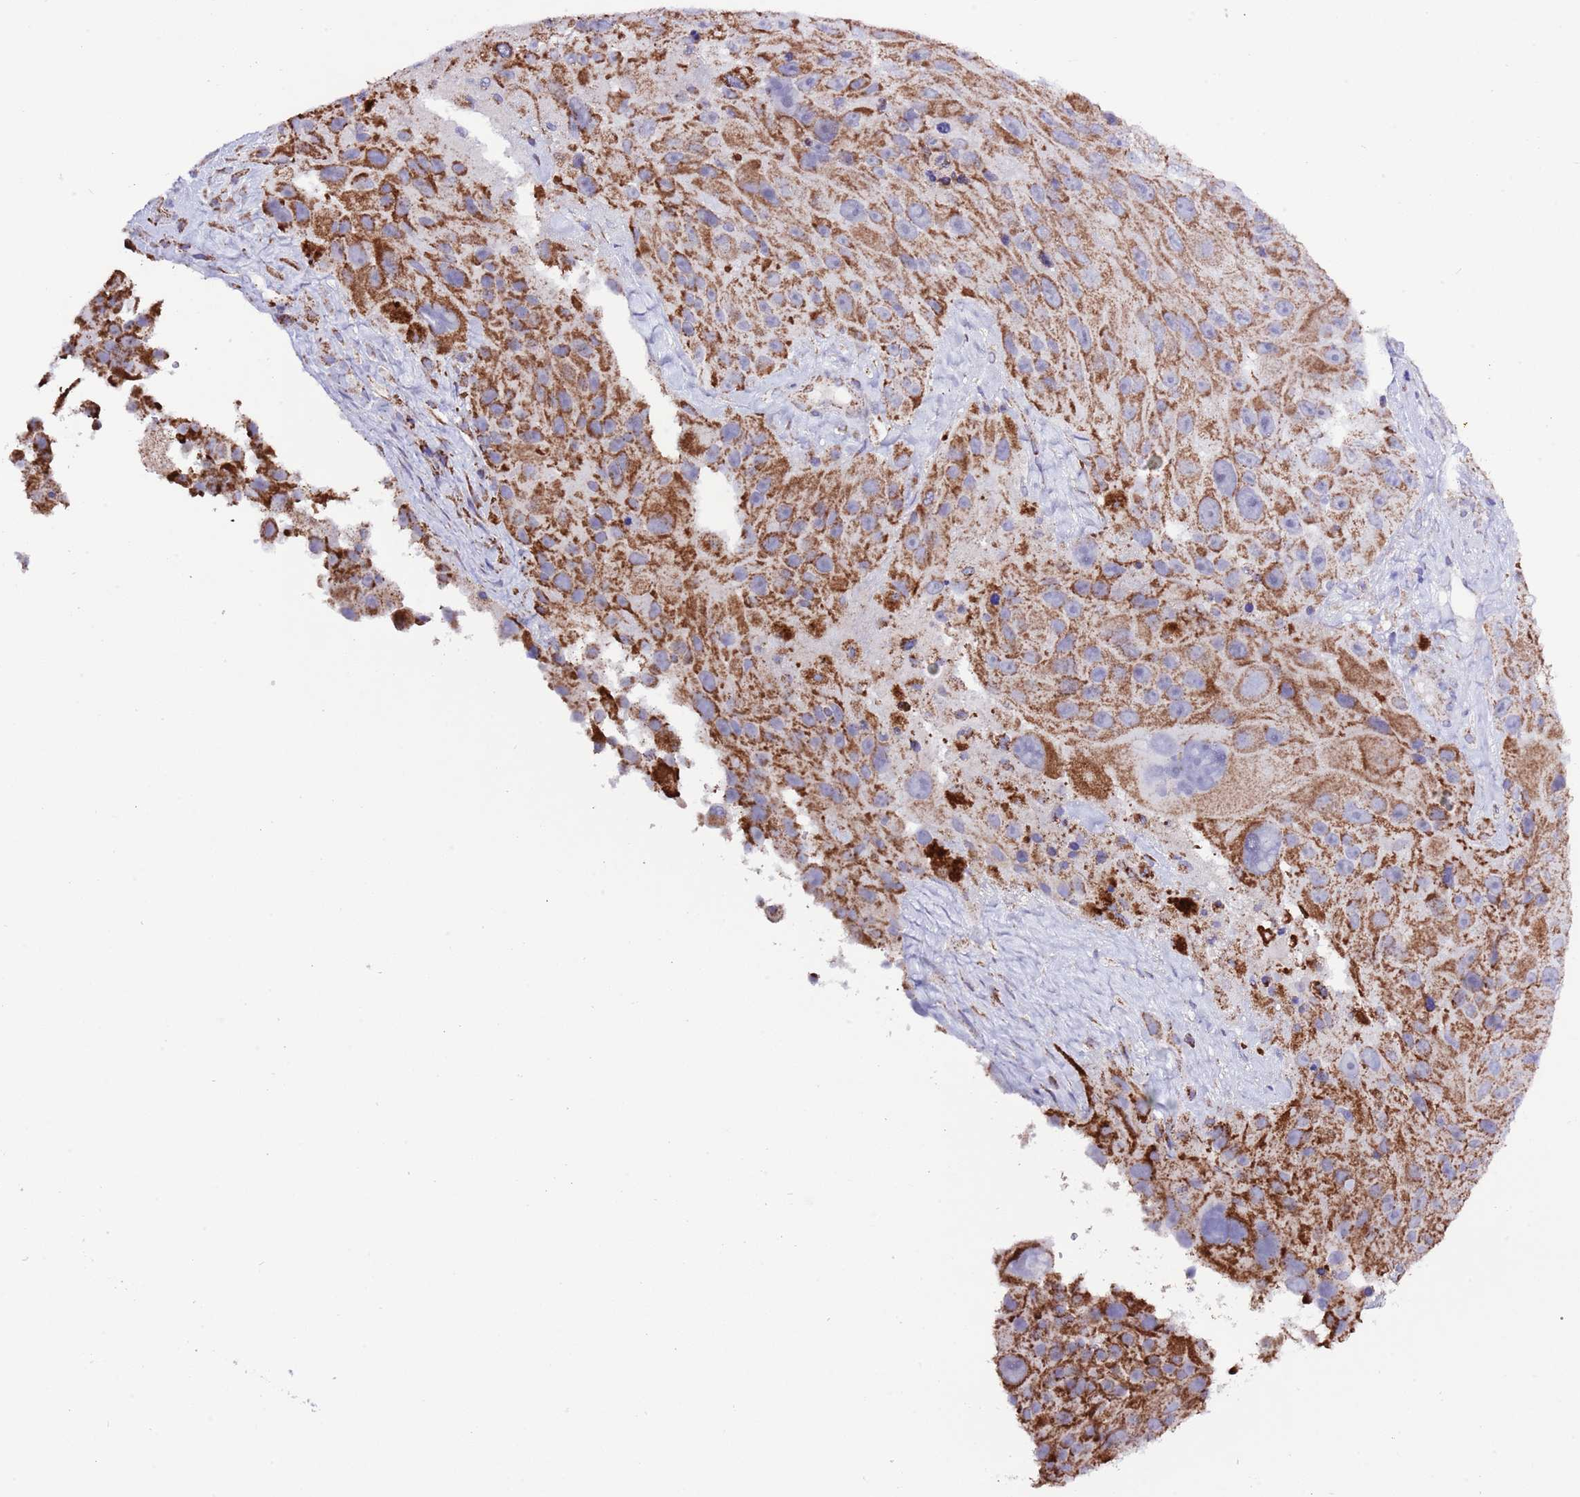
{"staining": {"intensity": "strong", "quantity": "25%-75%", "location": "cytoplasmic/membranous"}, "tissue": "melanoma", "cell_type": "Tumor cells", "image_type": "cancer", "snomed": [{"axis": "morphology", "description": "Malignant melanoma, Metastatic site"}, {"axis": "topography", "description": "Lymph node"}], "caption": "A high-resolution photomicrograph shows immunohistochemistry staining of melanoma, which shows strong cytoplasmic/membranous expression in approximately 25%-75% of tumor cells.", "gene": "TEKTIP1", "patient": {"sex": "male", "age": 62}}